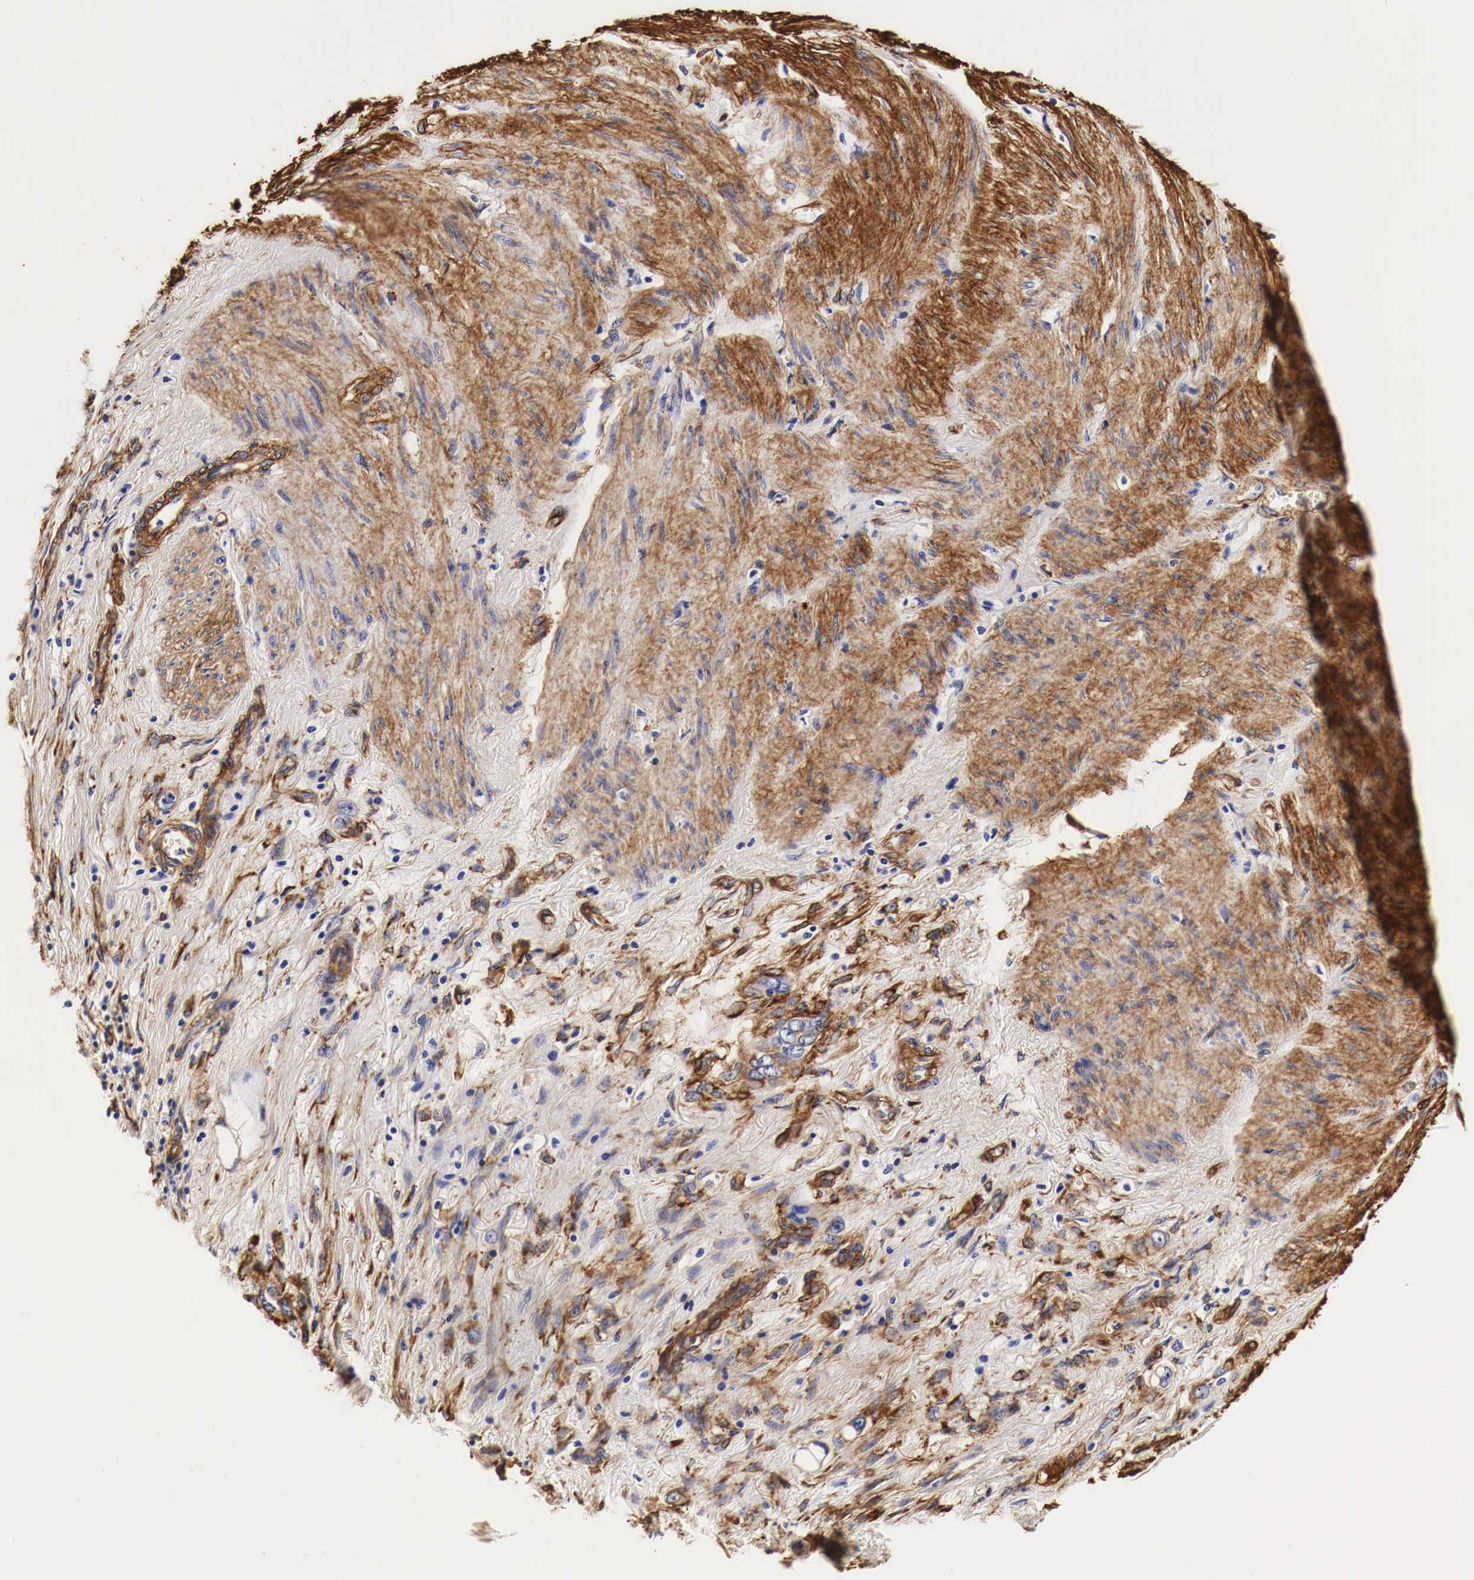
{"staining": {"intensity": "moderate", "quantity": ">75%", "location": "cytoplasmic/membranous"}, "tissue": "stomach cancer", "cell_type": "Tumor cells", "image_type": "cancer", "snomed": [{"axis": "morphology", "description": "Adenocarcinoma, NOS"}, {"axis": "topography", "description": "Stomach"}], "caption": "Moderate cytoplasmic/membranous expression is appreciated in approximately >75% of tumor cells in adenocarcinoma (stomach).", "gene": "LAMB2", "patient": {"sex": "male", "age": 78}}